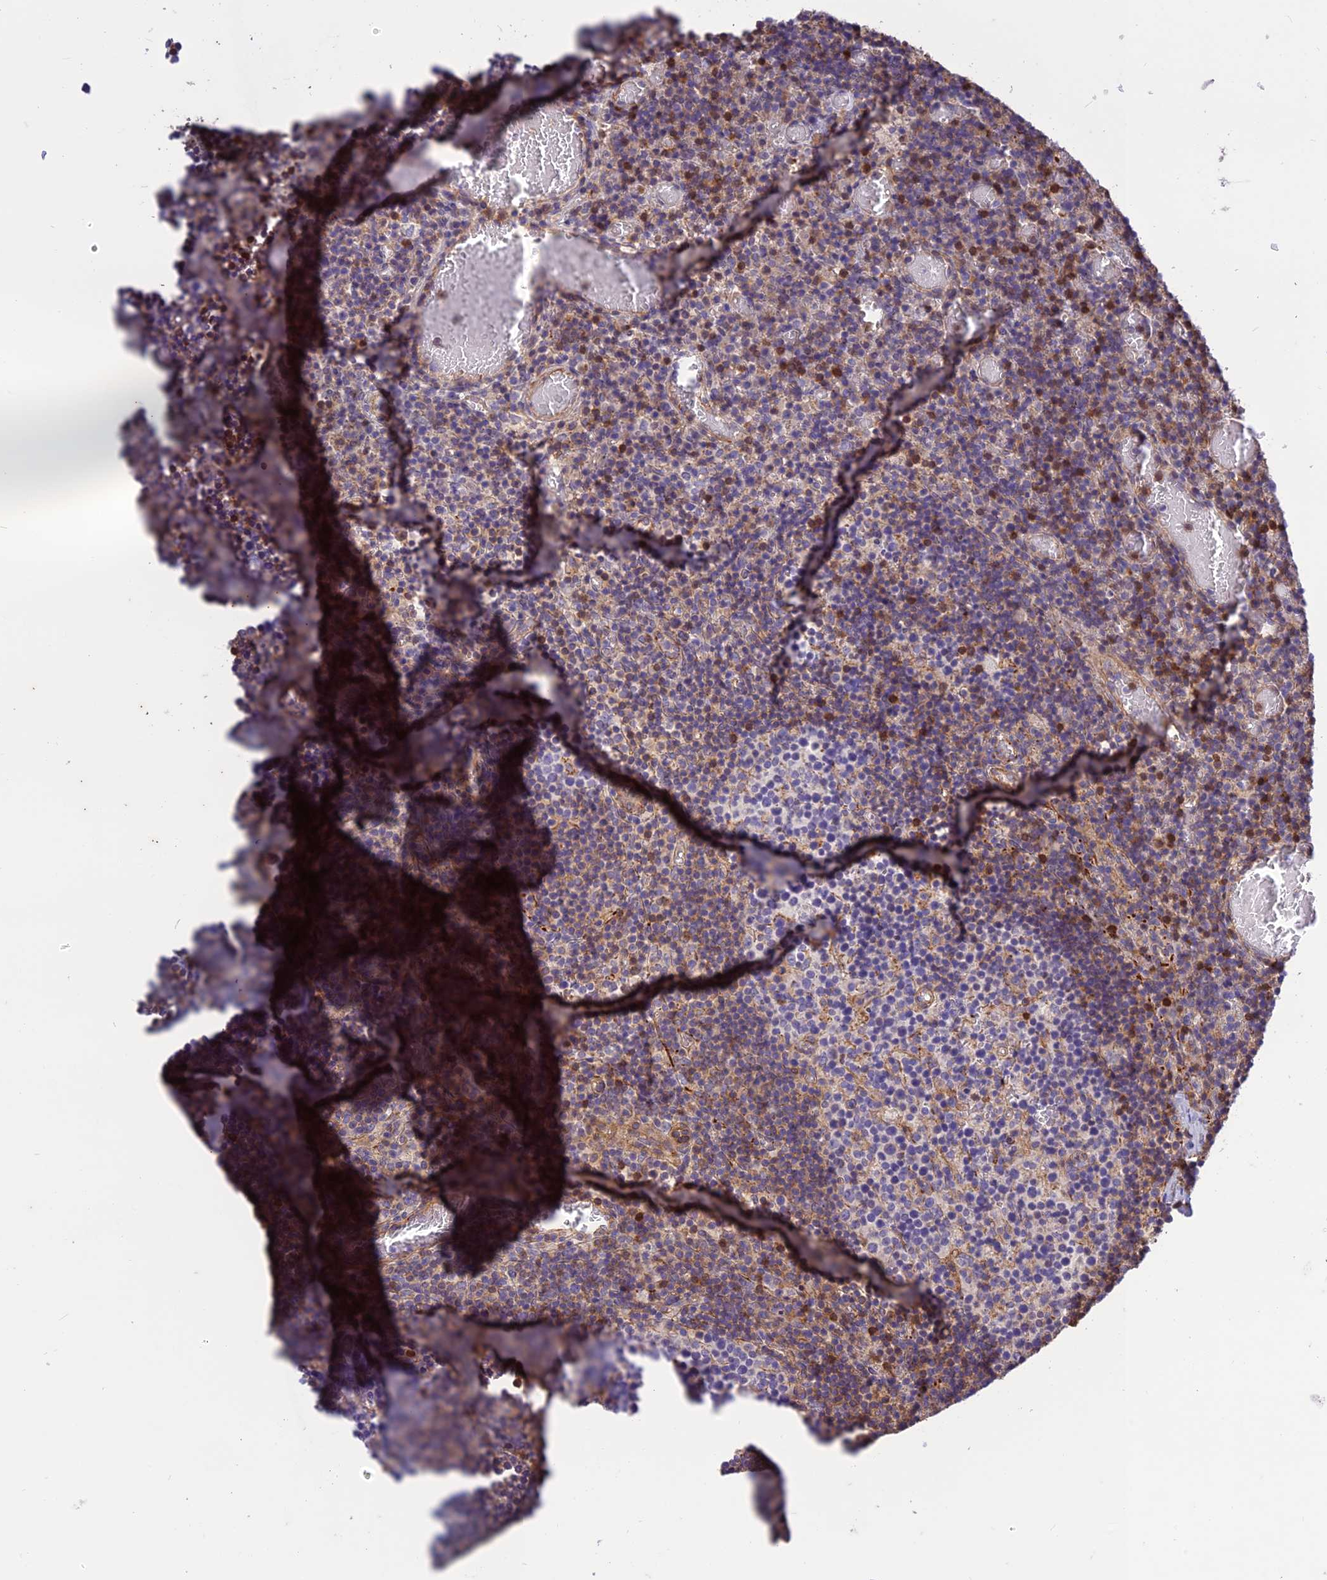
{"staining": {"intensity": "negative", "quantity": "none", "location": "none"}, "tissue": "lymph node", "cell_type": "Germinal center cells", "image_type": "normal", "snomed": [{"axis": "morphology", "description": "Normal tissue, NOS"}, {"axis": "topography", "description": "Lymph node"}], "caption": "Germinal center cells show no significant expression in normal lymph node. (DAB (3,3'-diaminobenzidine) immunohistochemistry (IHC) with hematoxylin counter stain).", "gene": "HPSE2", "patient": {"sex": "male", "age": 58}}